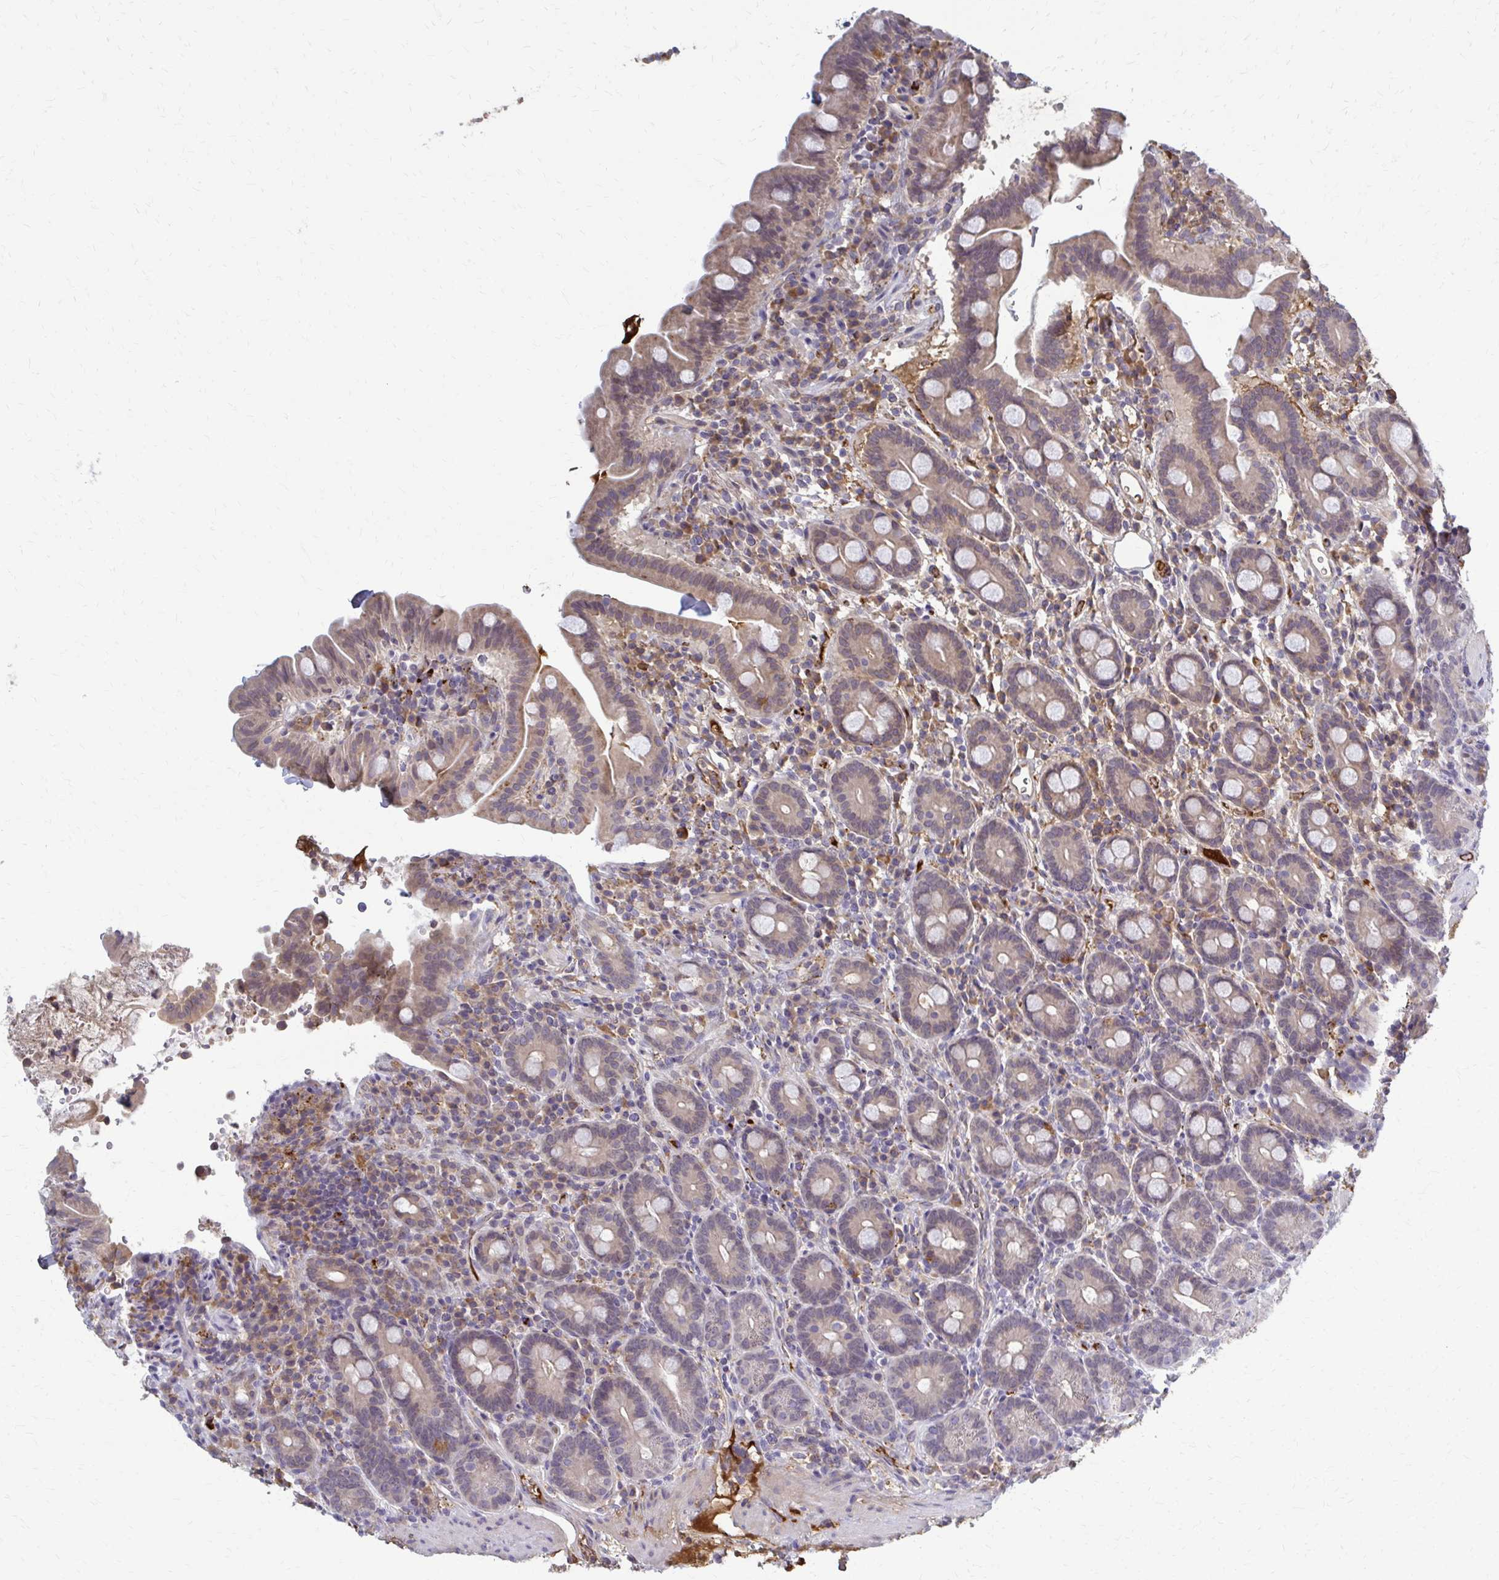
{"staining": {"intensity": "weak", "quantity": ">75%", "location": "cytoplasmic/membranous"}, "tissue": "small intestine", "cell_type": "Glandular cells", "image_type": "normal", "snomed": [{"axis": "morphology", "description": "Normal tissue, NOS"}, {"axis": "topography", "description": "Small intestine"}], "caption": "Immunohistochemical staining of normal small intestine demonstrates weak cytoplasmic/membranous protein positivity in about >75% of glandular cells. (DAB (3,3'-diaminobenzidine) = brown stain, brightfield microscopy at high magnification).", "gene": "MCRIP2", "patient": {"sex": "male", "age": 26}}